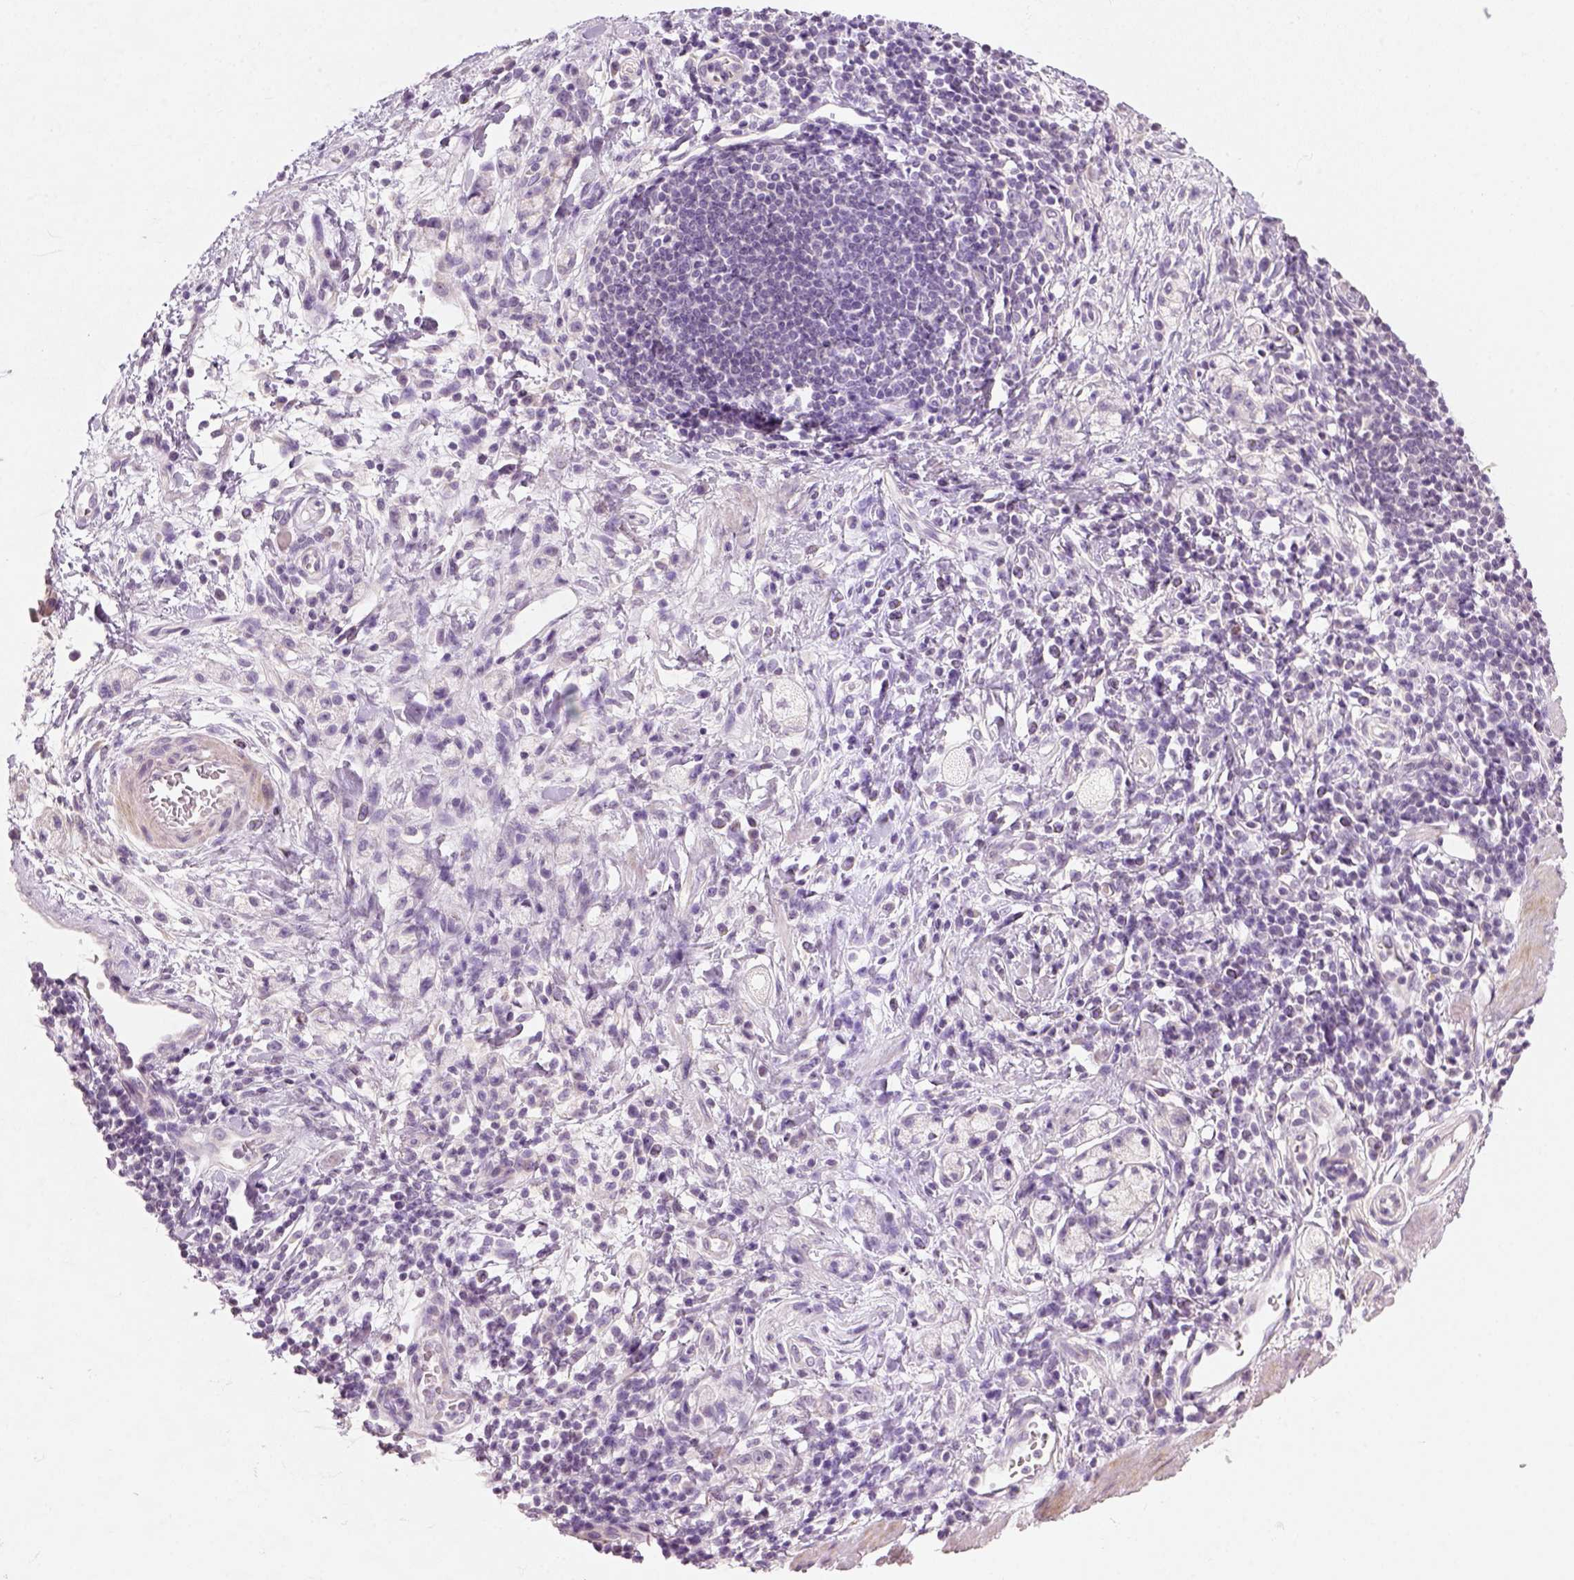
{"staining": {"intensity": "negative", "quantity": "none", "location": "none"}, "tissue": "stomach cancer", "cell_type": "Tumor cells", "image_type": "cancer", "snomed": [{"axis": "morphology", "description": "Adenocarcinoma, NOS"}, {"axis": "topography", "description": "Stomach"}], "caption": "There is no significant staining in tumor cells of adenocarcinoma (stomach).", "gene": "NUDT6", "patient": {"sex": "male", "age": 58}}